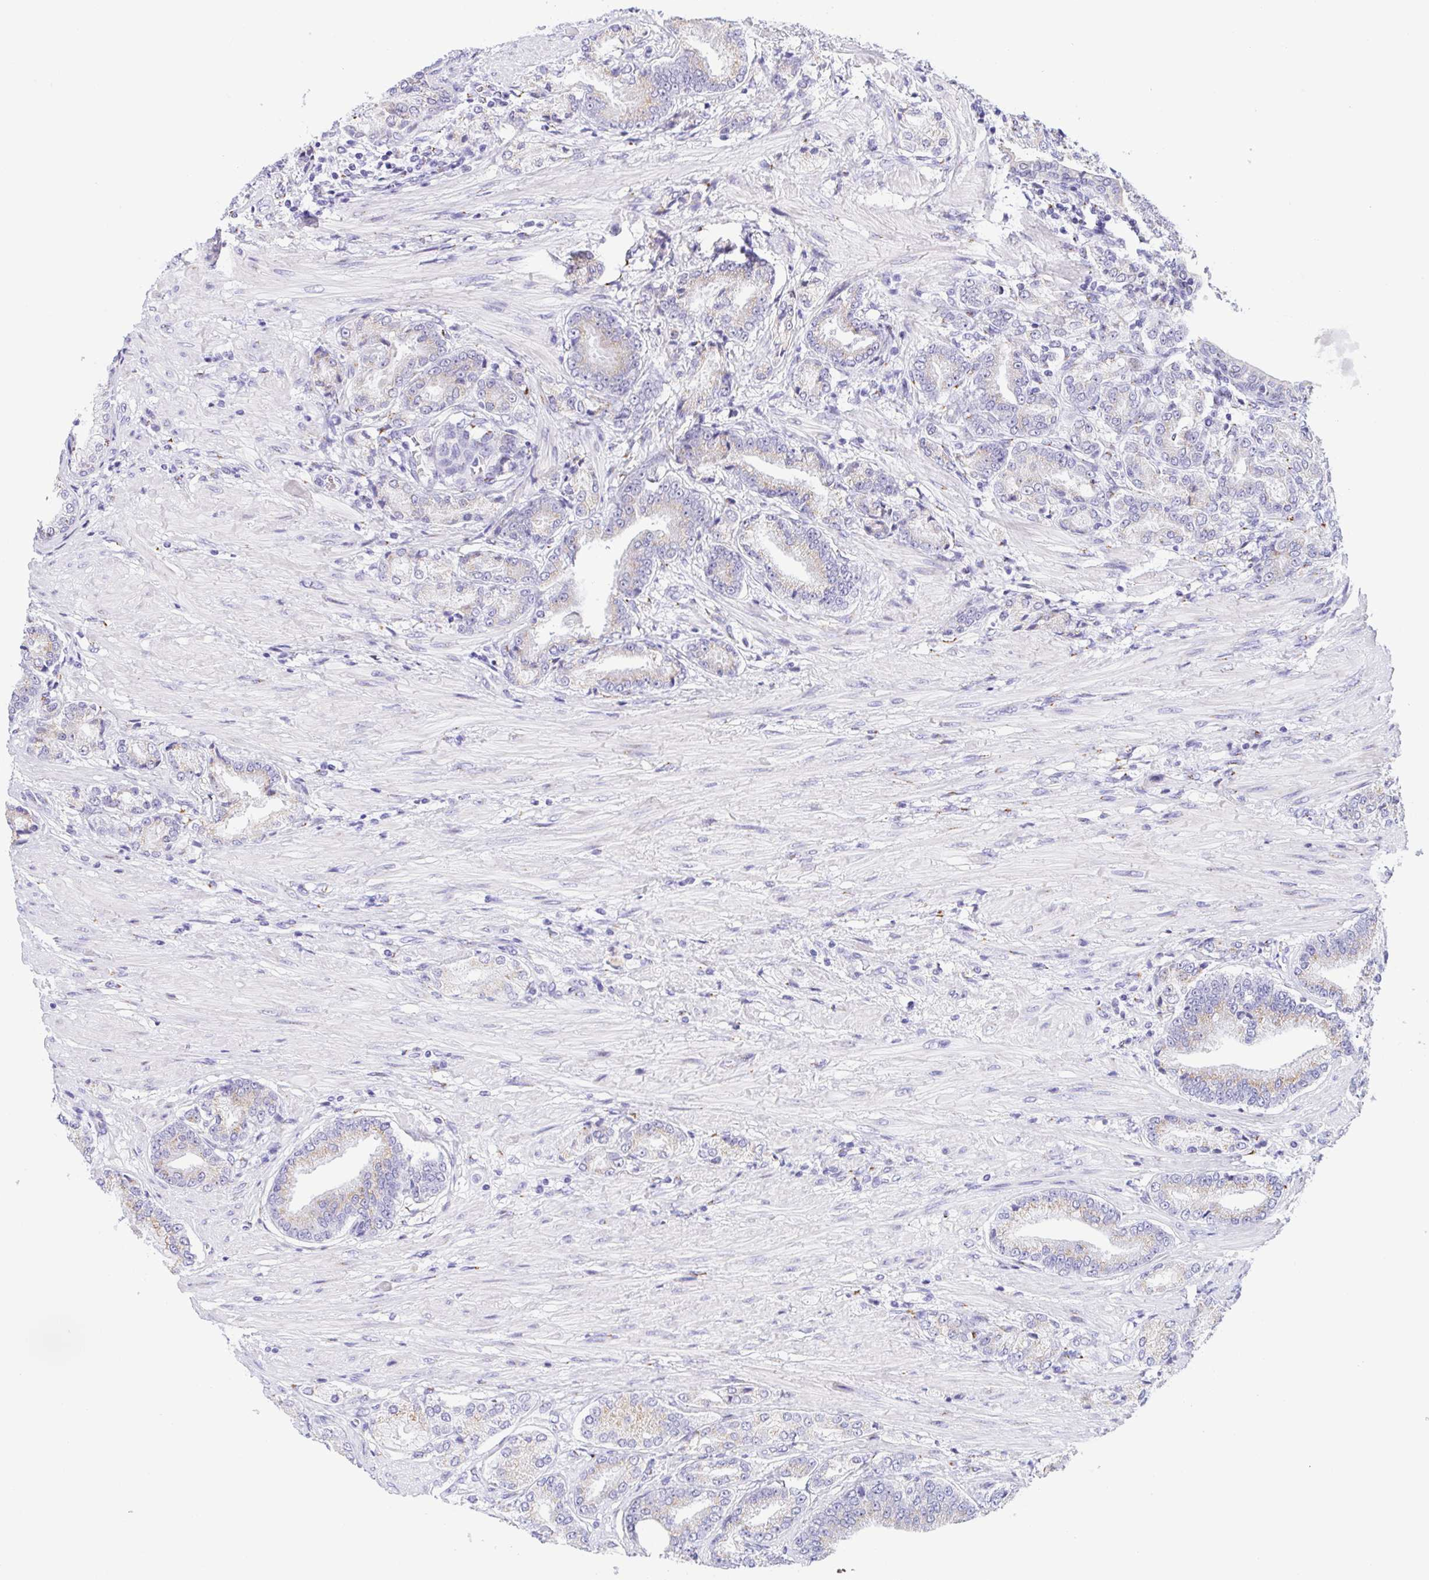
{"staining": {"intensity": "weak", "quantity": "<25%", "location": "cytoplasmic/membranous"}, "tissue": "prostate cancer", "cell_type": "Tumor cells", "image_type": "cancer", "snomed": [{"axis": "morphology", "description": "Adenocarcinoma, High grade"}, {"axis": "topography", "description": "Prostate and seminal vesicle, NOS"}], "caption": "This is an immunohistochemistry (IHC) photomicrograph of human high-grade adenocarcinoma (prostate). There is no staining in tumor cells.", "gene": "SULT1B1", "patient": {"sex": "male", "age": 61}}